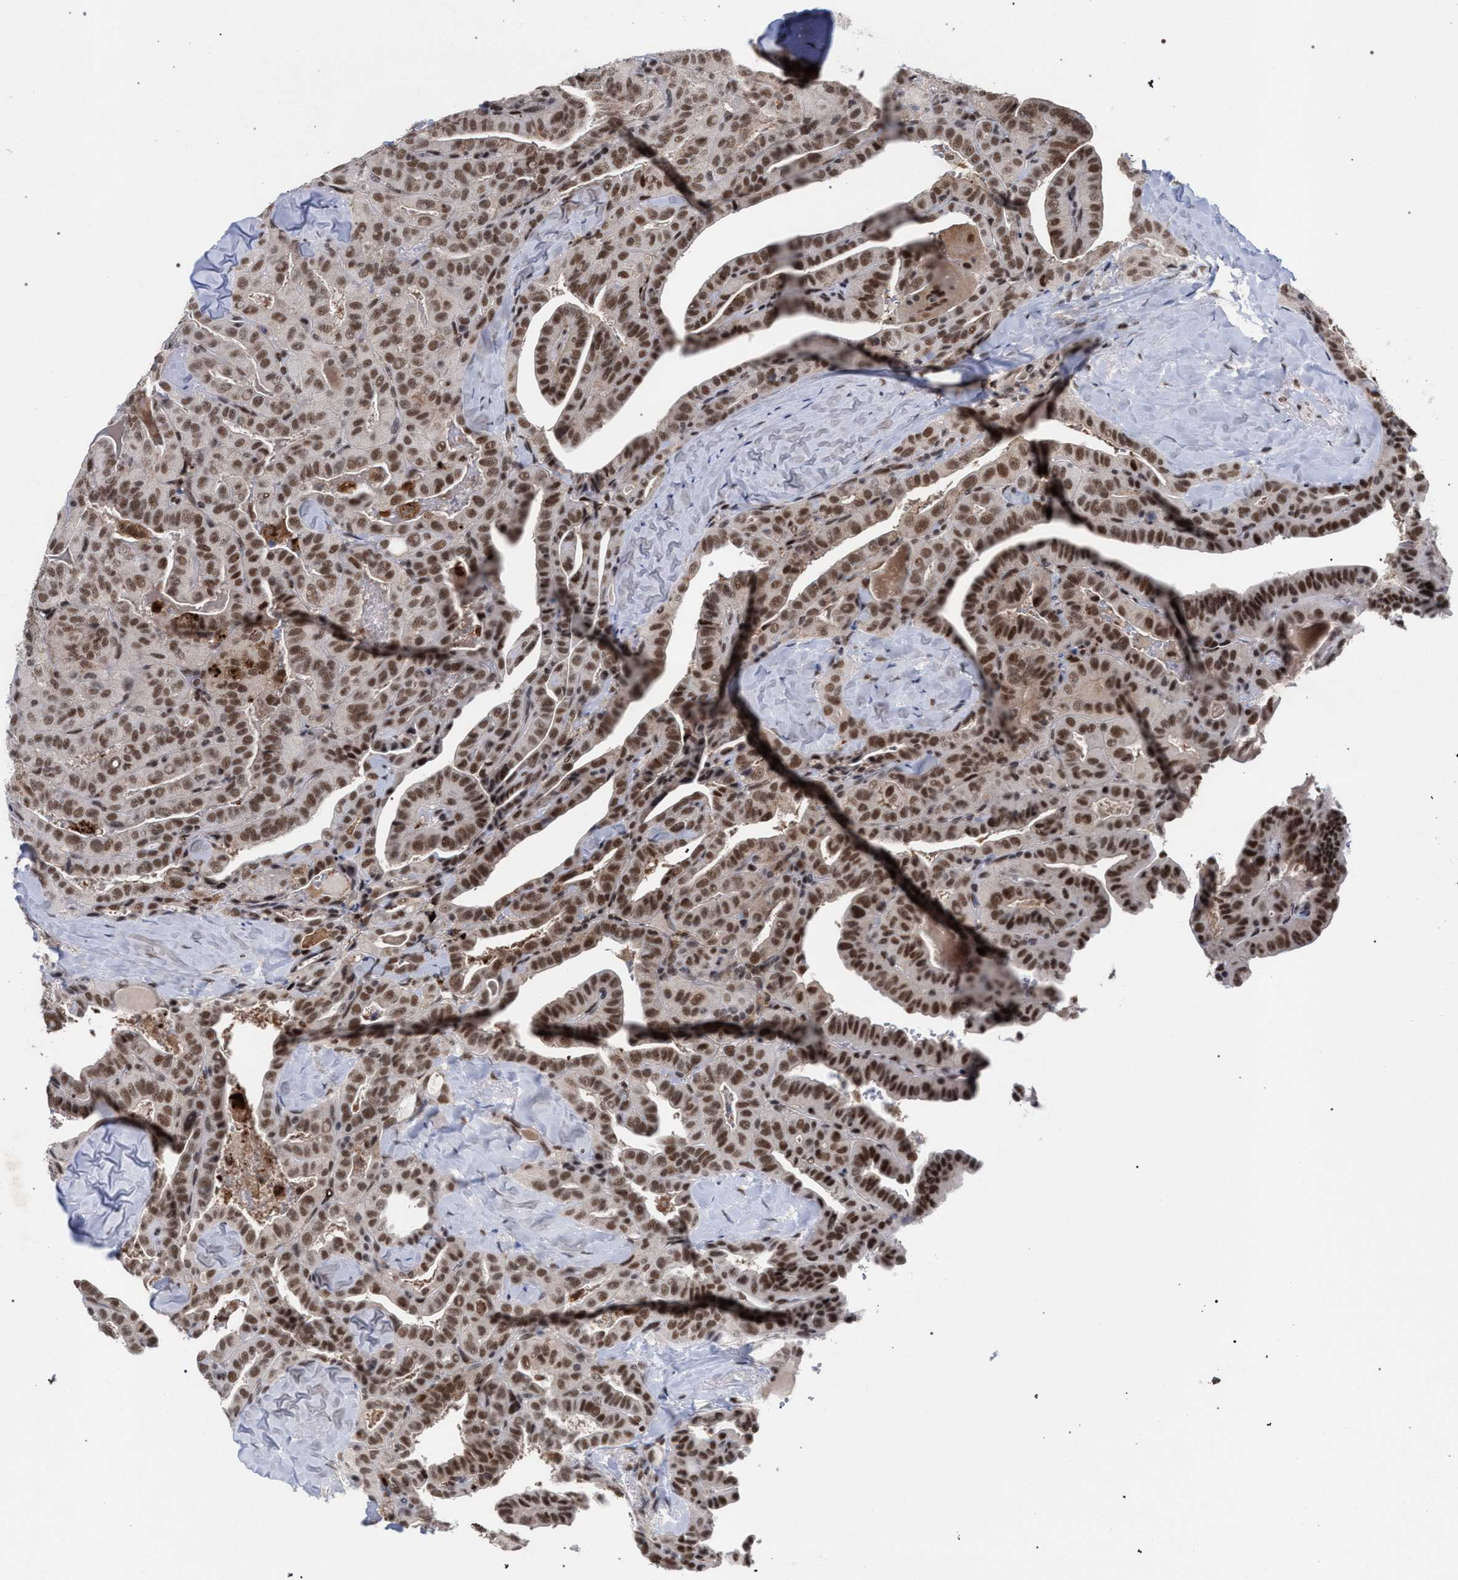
{"staining": {"intensity": "moderate", "quantity": ">75%", "location": "nuclear"}, "tissue": "thyroid cancer", "cell_type": "Tumor cells", "image_type": "cancer", "snomed": [{"axis": "morphology", "description": "Papillary adenocarcinoma, NOS"}, {"axis": "topography", "description": "Thyroid gland"}], "caption": "A brown stain highlights moderate nuclear positivity of a protein in human thyroid cancer (papillary adenocarcinoma) tumor cells.", "gene": "SCAF4", "patient": {"sex": "male", "age": 77}}